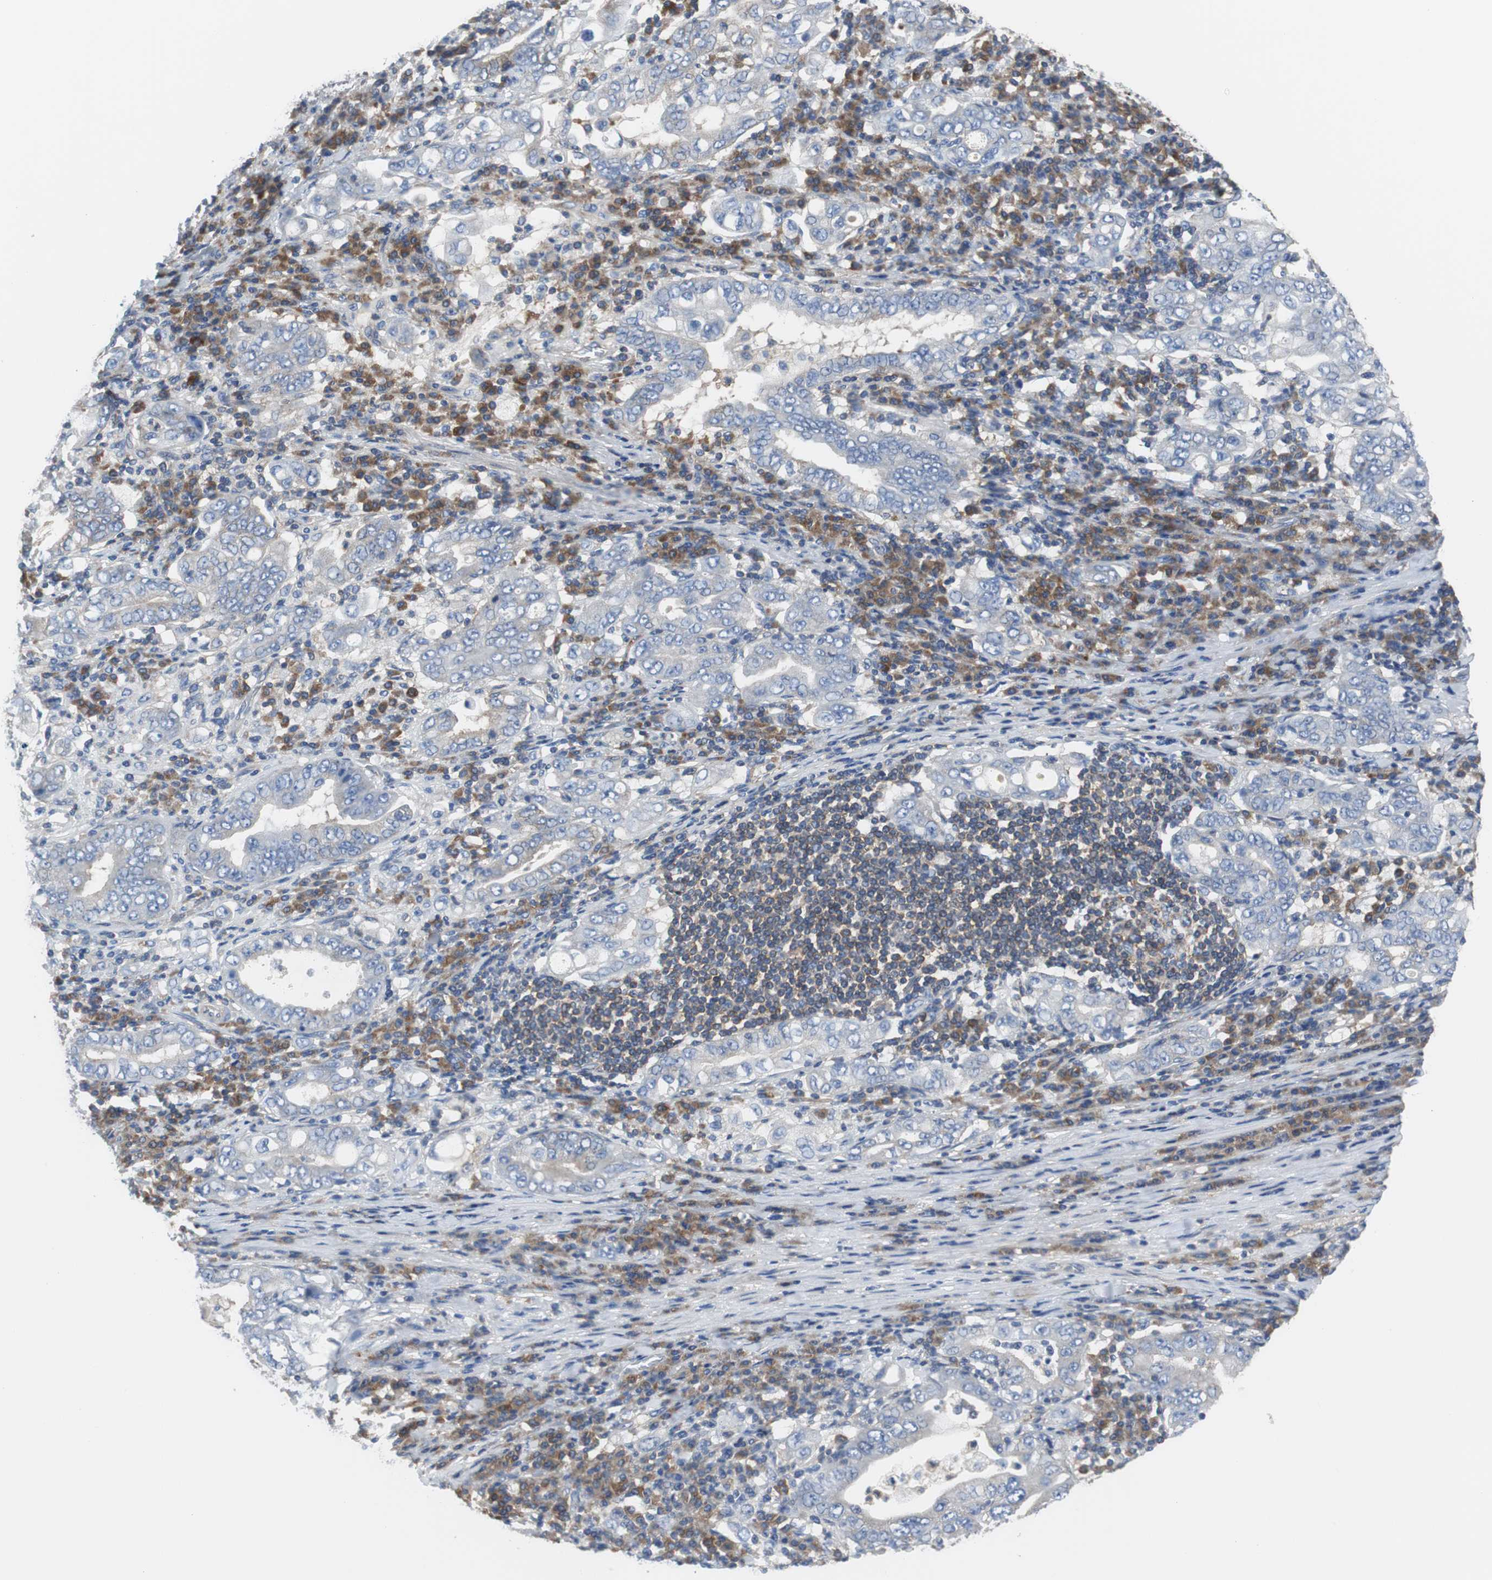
{"staining": {"intensity": "negative", "quantity": "none", "location": "none"}, "tissue": "stomach cancer", "cell_type": "Tumor cells", "image_type": "cancer", "snomed": [{"axis": "morphology", "description": "Normal tissue, NOS"}, {"axis": "morphology", "description": "Adenocarcinoma, NOS"}, {"axis": "topography", "description": "Esophagus"}, {"axis": "topography", "description": "Stomach, upper"}, {"axis": "topography", "description": "Peripheral nerve tissue"}], "caption": "This is a image of IHC staining of stomach cancer, which shows no expression in tumor cells.", "gene": "BRAF", "patient": {"sex": "male", "age": 62}}